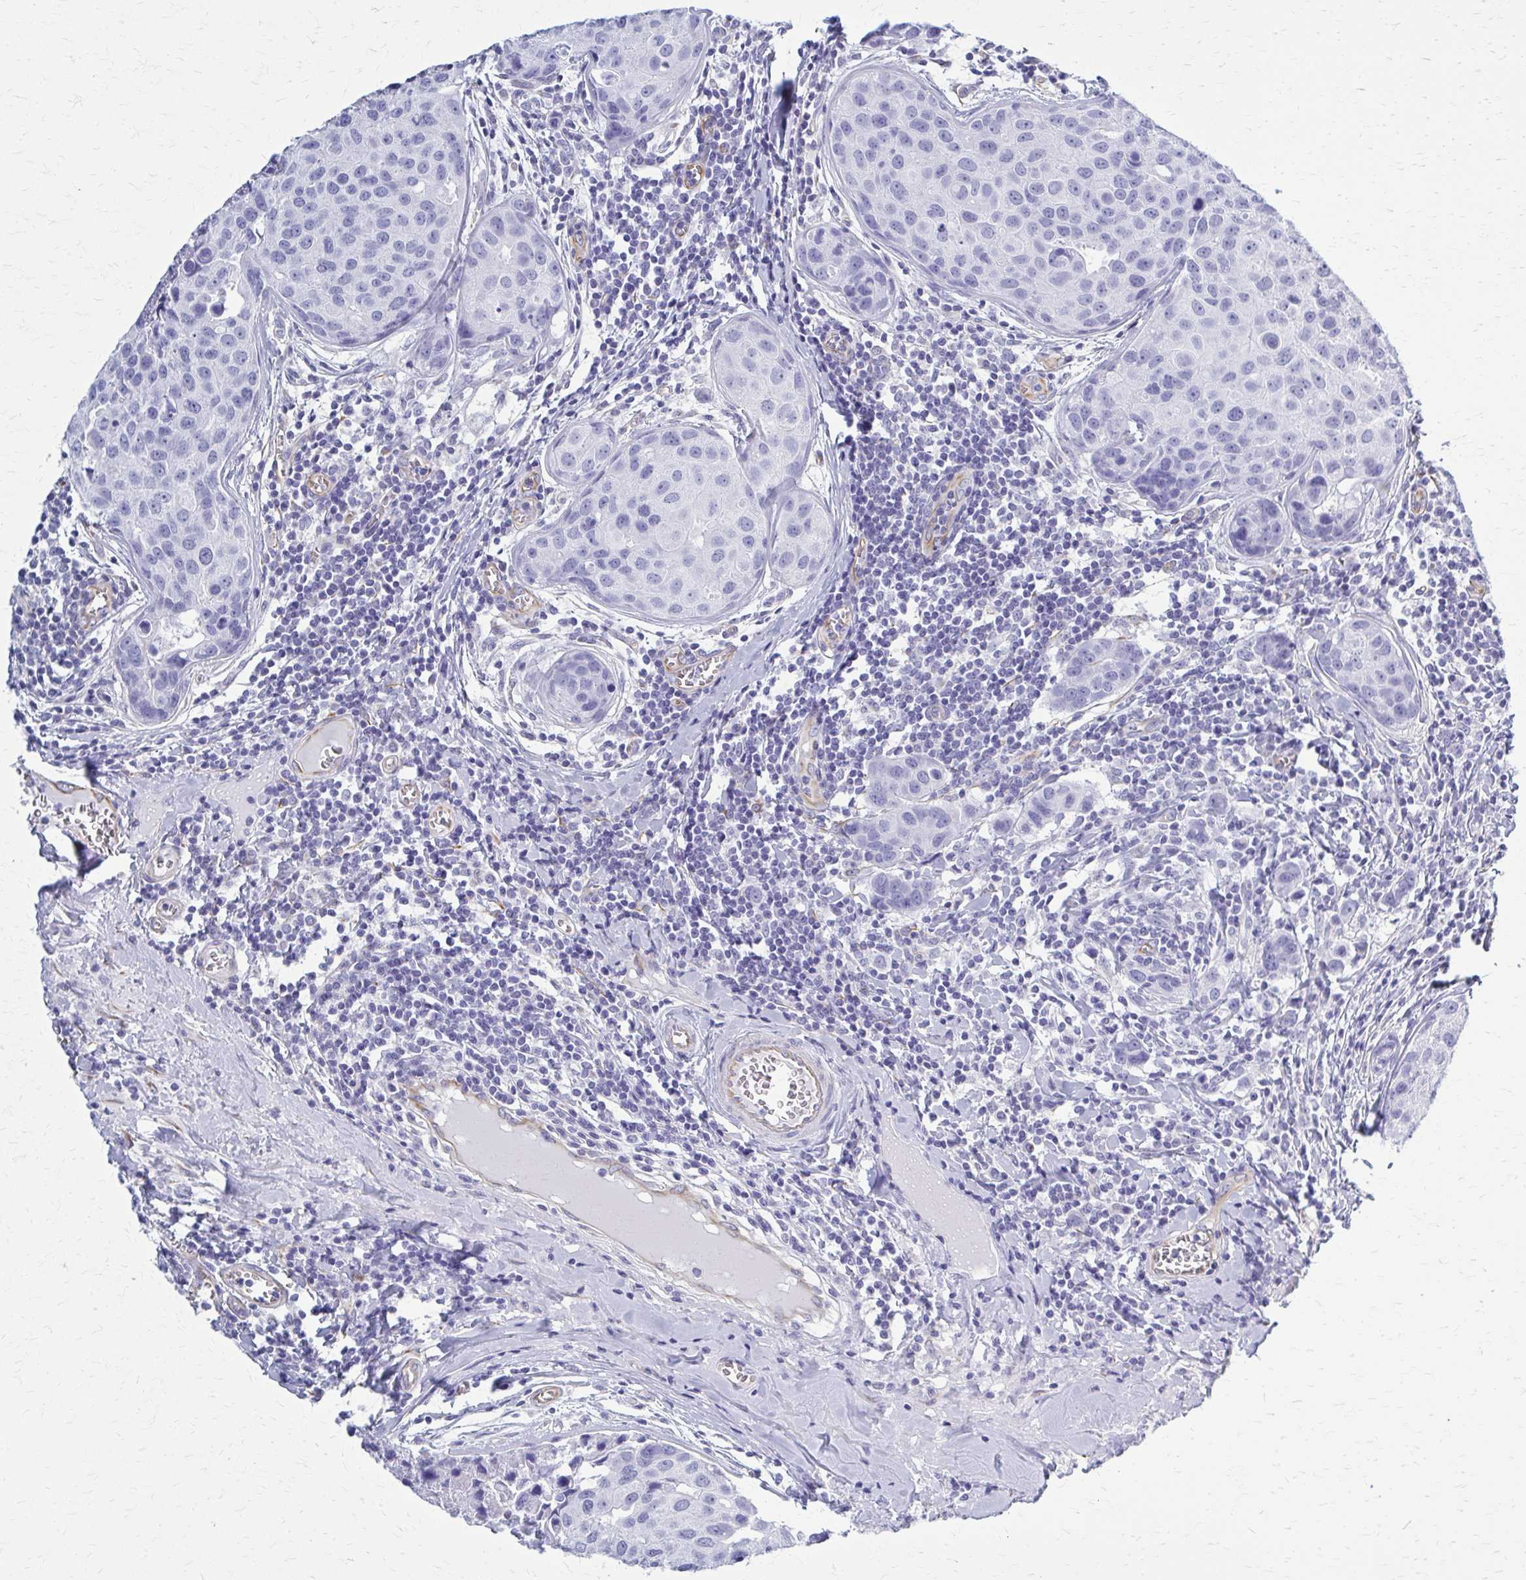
{"staining": {"intensity": "negative", "quantity": "none", "location": "none"}, "tissue": "breast cancer", "cell_type": "Tumor cells", "image_type": "cancer", "snomed": [{"axis": "morphology", "description": "Duct carcinoma"}, {"axis": "topography", "description": "Breast"}], "caption": "This is an IHC histopathology image of infiltrating ductal carcinoma (breast). There is no expression in tumor cells.", "gene": "GFAP", "patient": {"sex": "female", "age": 24}}